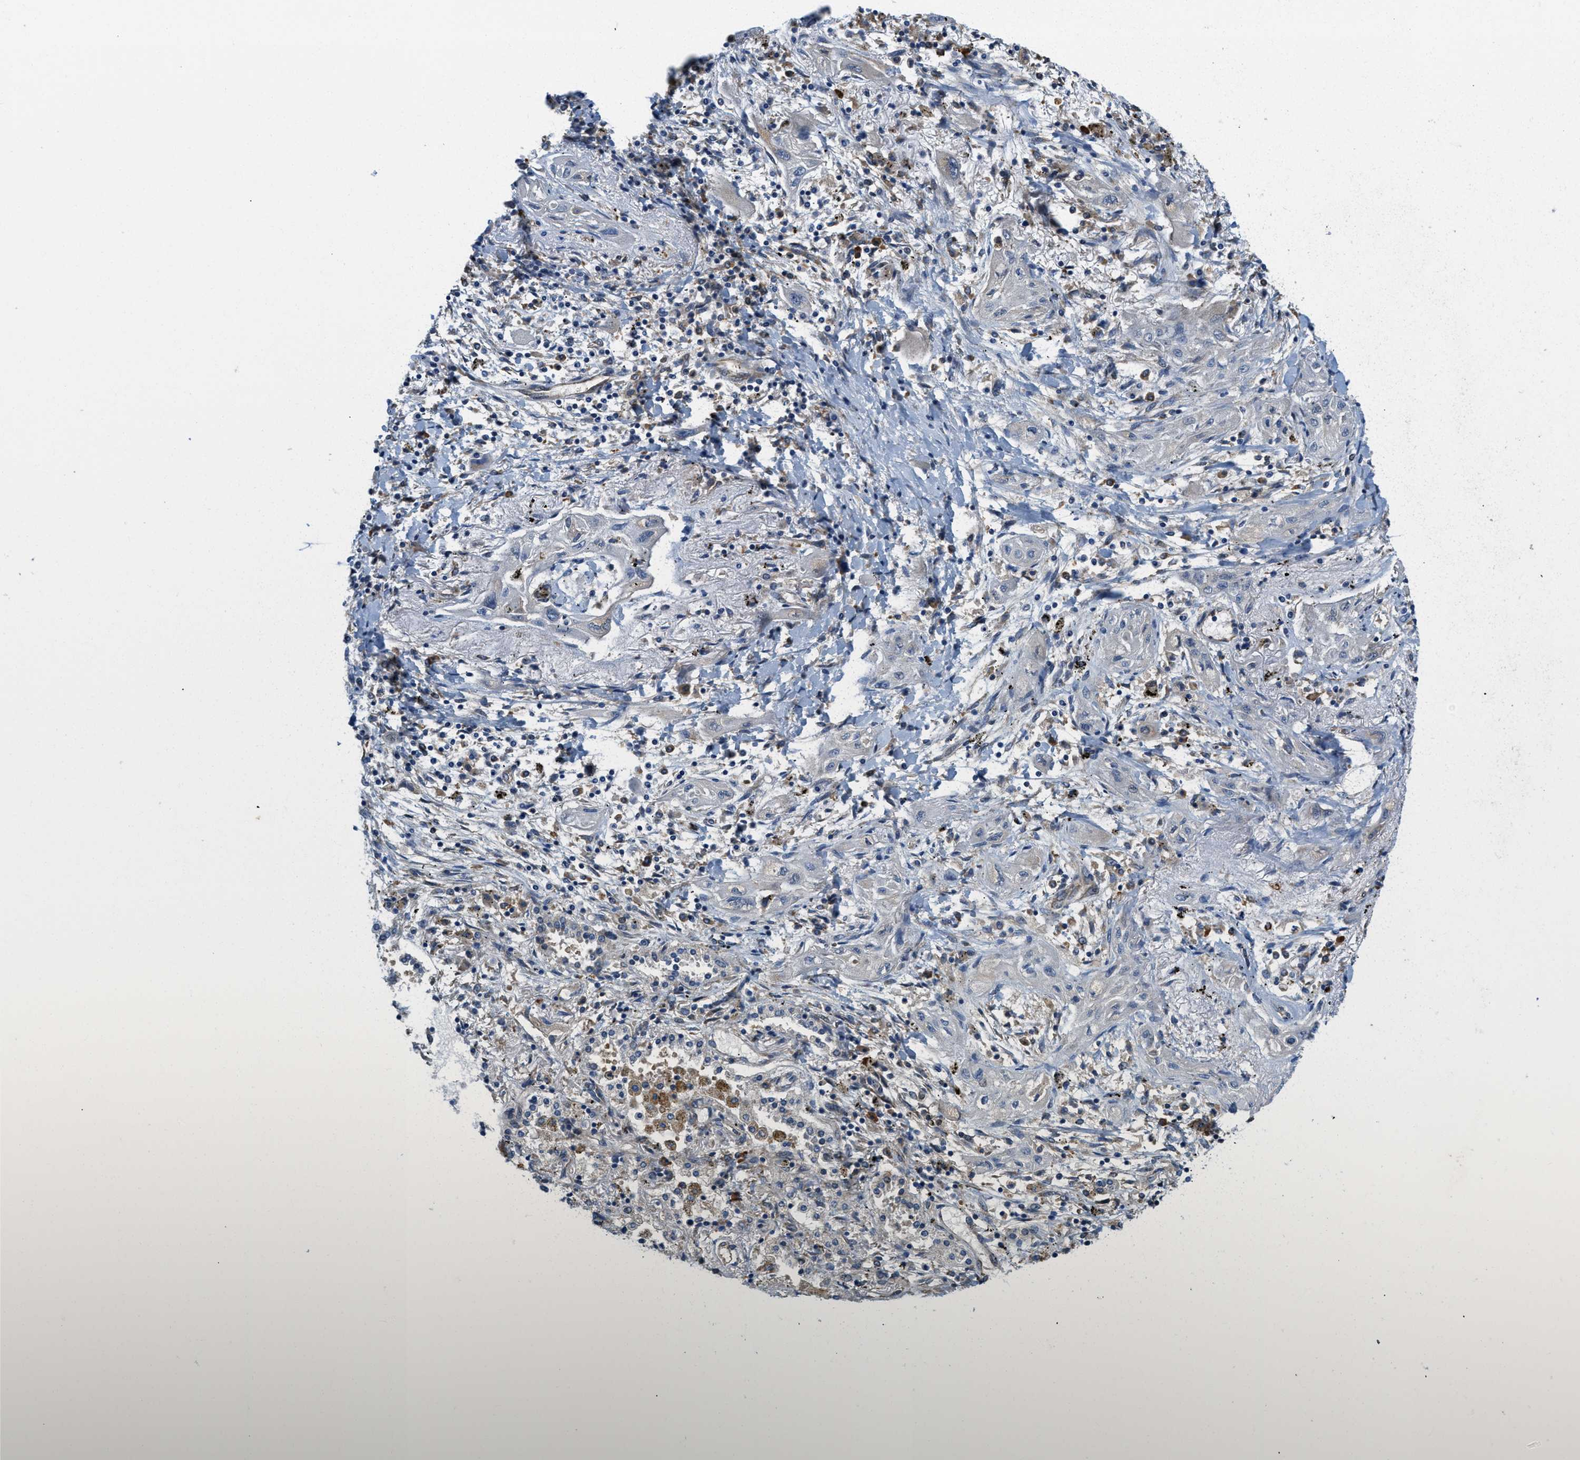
{"staining": {"intensity": "negative", "quantity": "none", "location": "none"}, "tissue": "lung cancer", "cell_type": "Tumor cells", "image_type": "cancer", "snomed": [{"axis": "morphology", "description": "Squamous cell carcinoma, NOS"}, {"axis": "topography", "description": "Lung"}], "caption": "Immunohistochemical staining of squamous cell carcinoma (lung) reveals no significant staining in tumor cells.", "gene": "STARD3NL", "patient": {"sex": "female", "age": 47}}